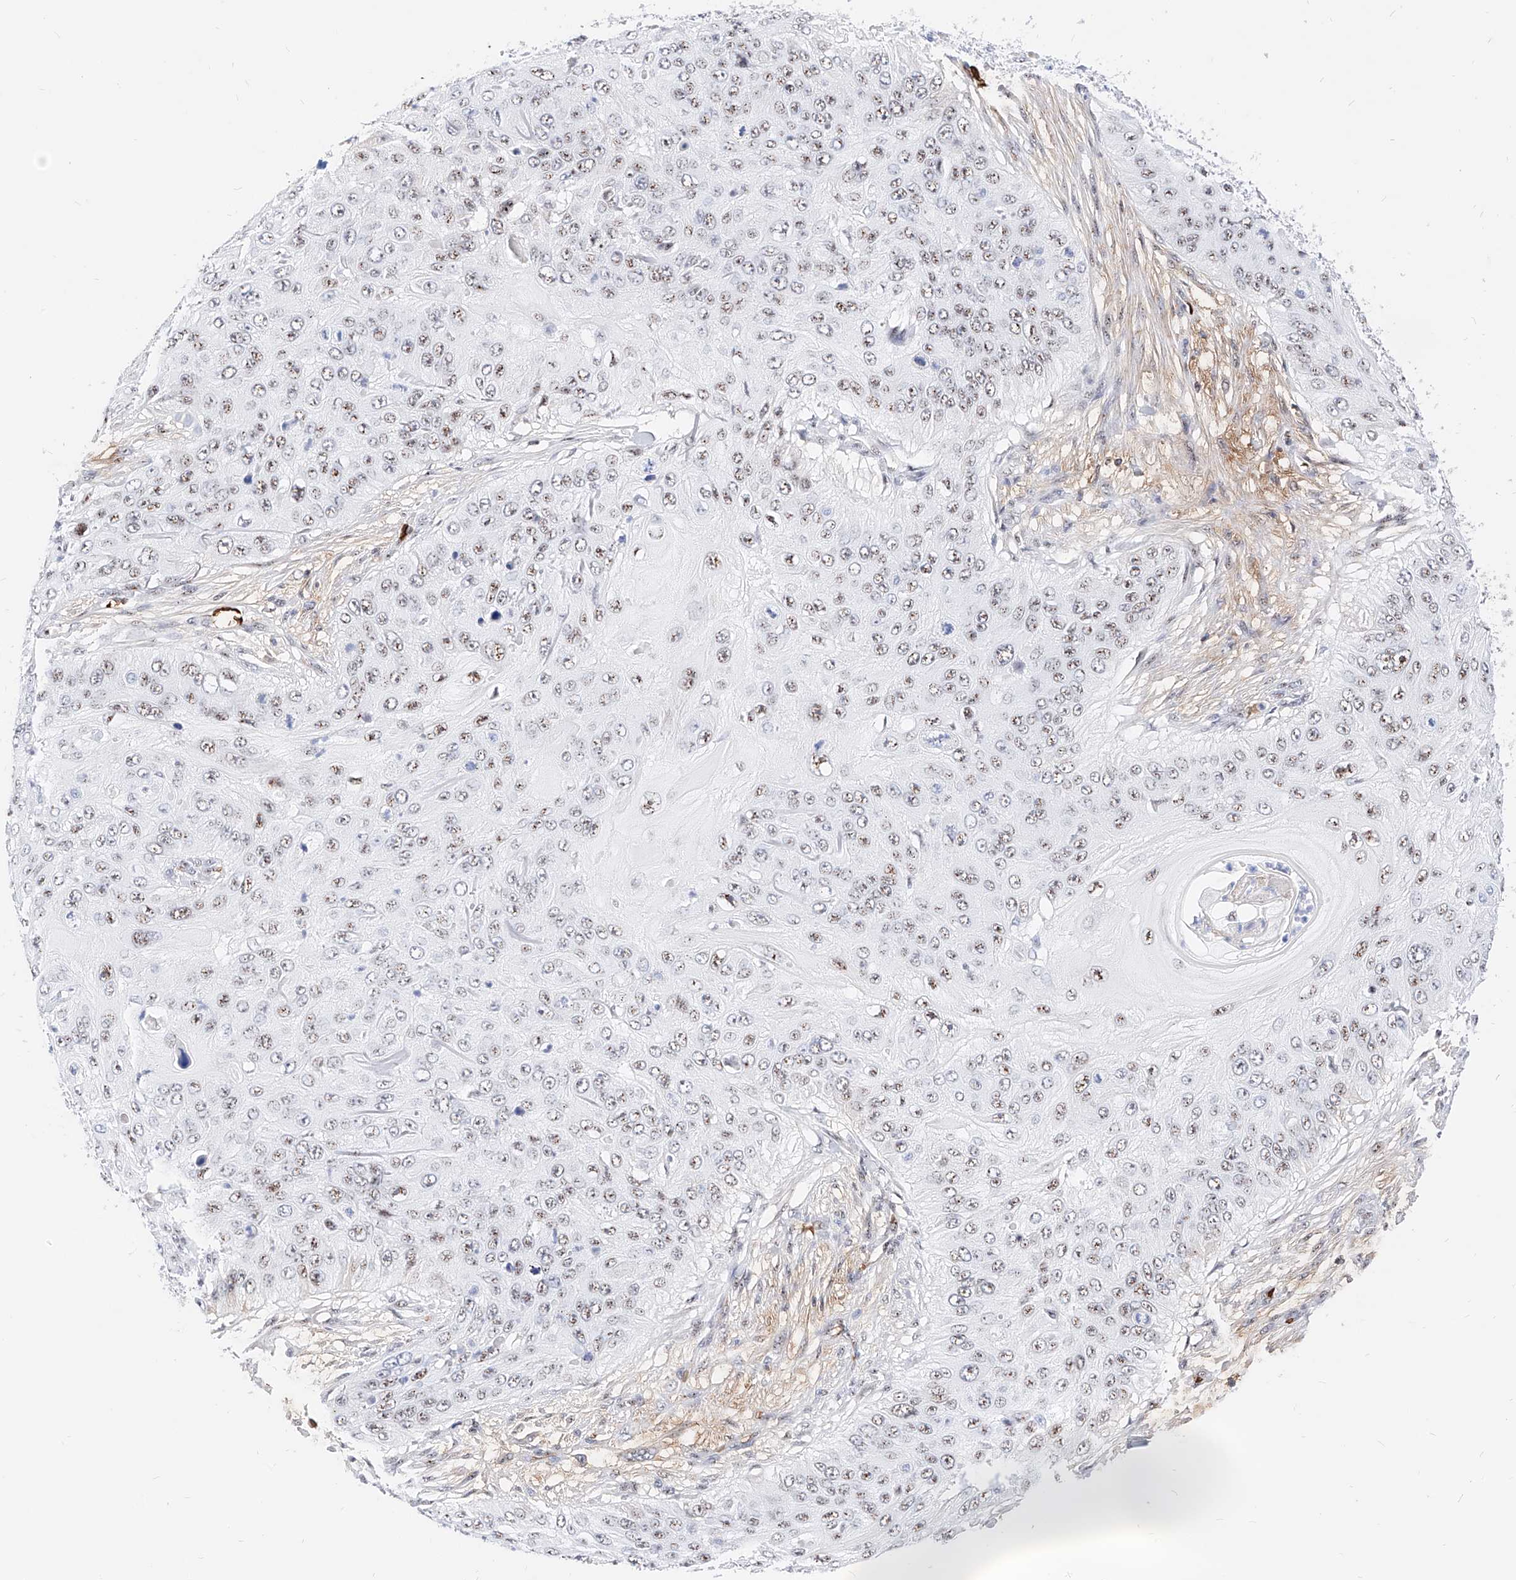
{"staining": {"intensity": "moderate", "quantity": ">75%", "location": "nuclear"}, "tissue": "skin cancer", "cell_type": "Tumor cells", "image_type": "cancer", "snomed": [{"axis": "morphology", "description": "Squamous cell carcinoma, NOS"}, {"axis": "topography", "description": "Skin"}], "caption": "This is an image of immunohistochemistry staining of skin cancer (squamous cell carcinoma), which shows moderate expression in the nuclear of tumor cells.", "gene": "ZFP42", "patient": {"sex": "female", "age": 80}}